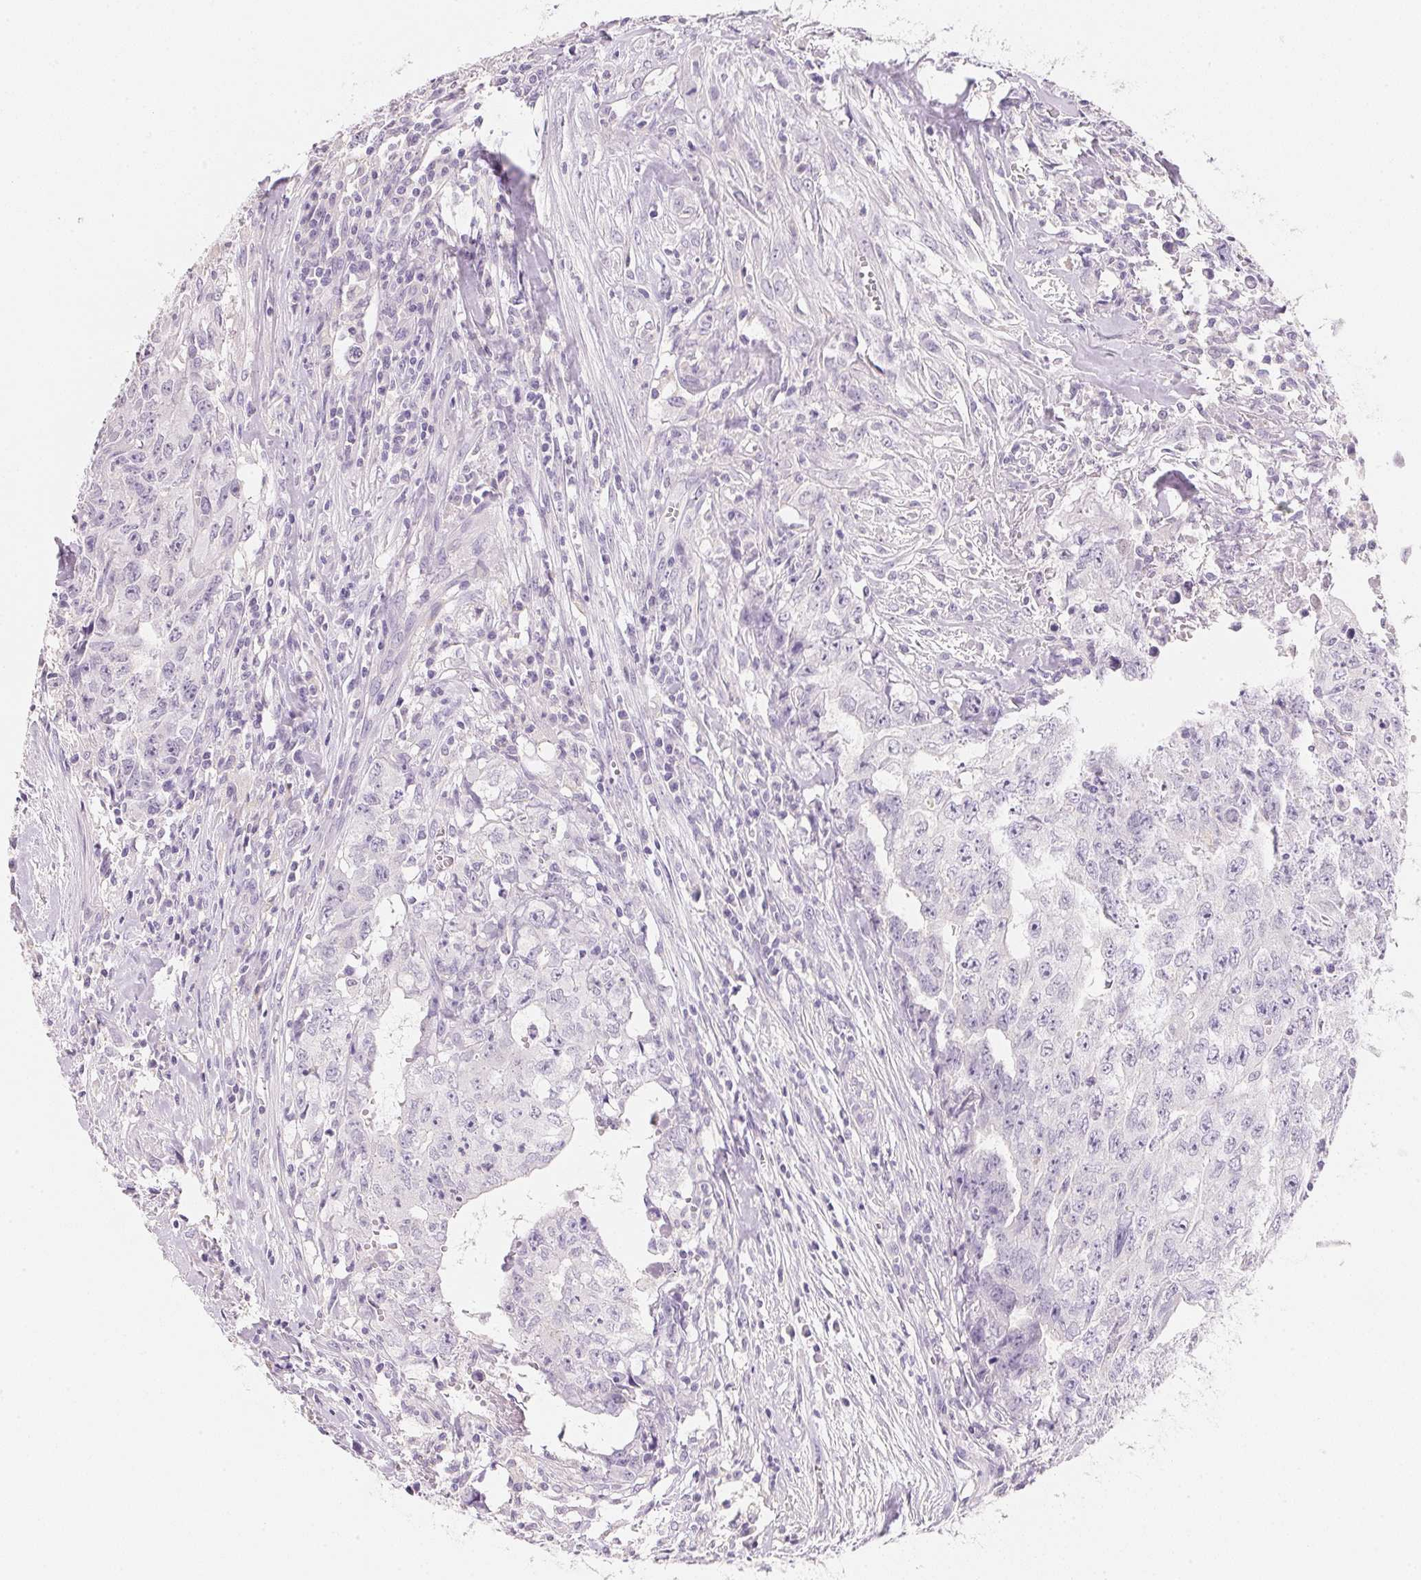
{"staining": {"intensity": "negative", "quantity": "none", "location": "none"}, "tissue": "testis cancer", "cell_type": "Tumor cells", "image_type": "cancer", "snomed": [{"axis": "morphology", "description": "Carcinoma, Embryonal, NOS"}, {"axis": "morphology", "description": "Teratoma, malignant, NOS"}, {"axis": "topography", "description": "Testis"}], "caption": "Testis cancer (teratoma (malignant)) was stained to show a protein in brown. There is no significant staining in tumor cells.", "gene": "ACP3", "patient": {"sex": "male", "age": 24}}